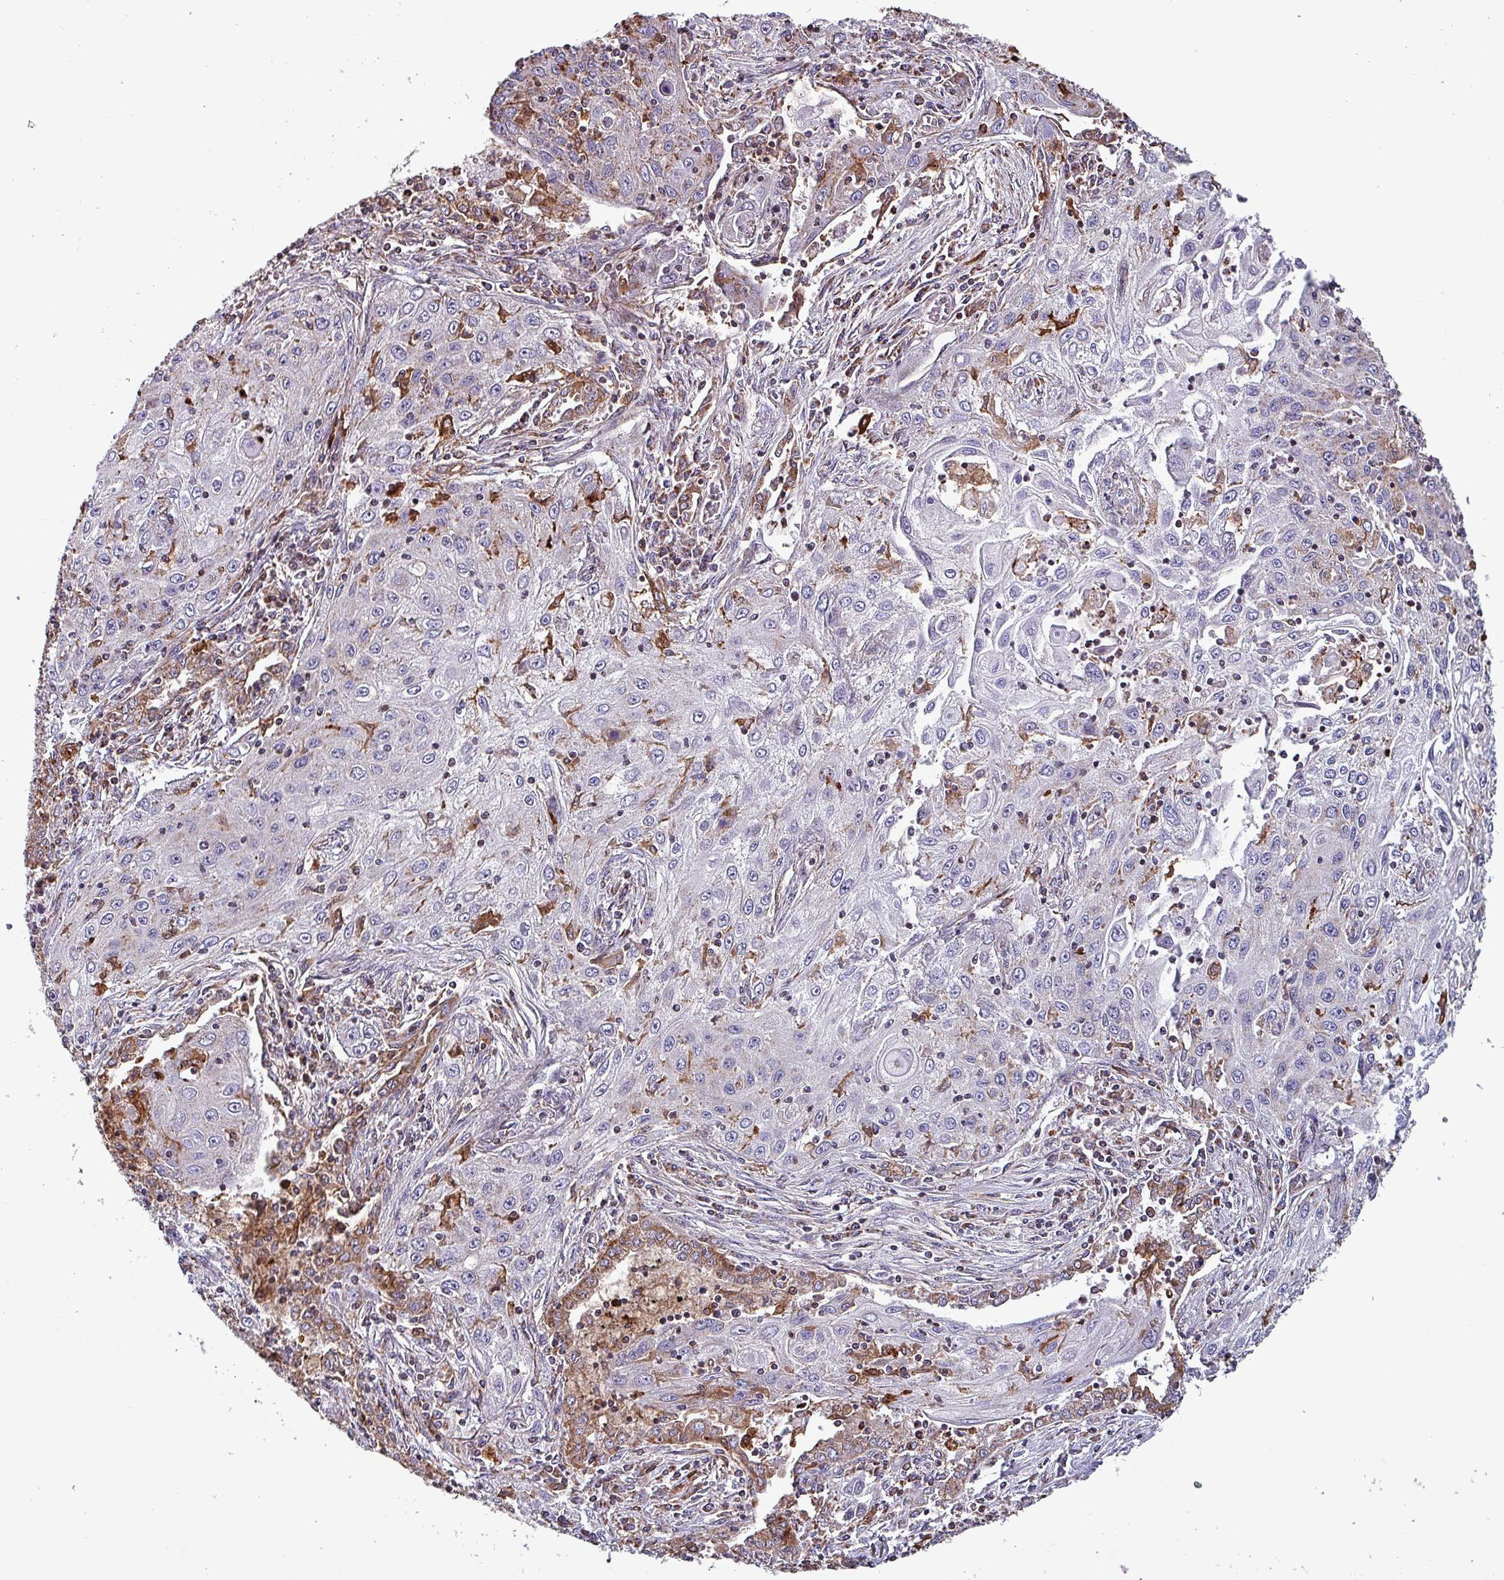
{"staining": {"intensity": "negative", "quantity": "none", "location": "none"}, "tissue": "lung cancer", "cell_type": "Tumor cells", "image_type": "cancer", "snomed": [{"axis": "morphology", "description": "Squamous cell carcinoma, NOS"}, {"axis": "topography", "description": "Lung"}], "caption": "Immunohistochemistry (IHC) of lung cancer shows no expression in tumor cells.", "gene": "SCIN", "patient": {"sex": "female", "age": 69}}